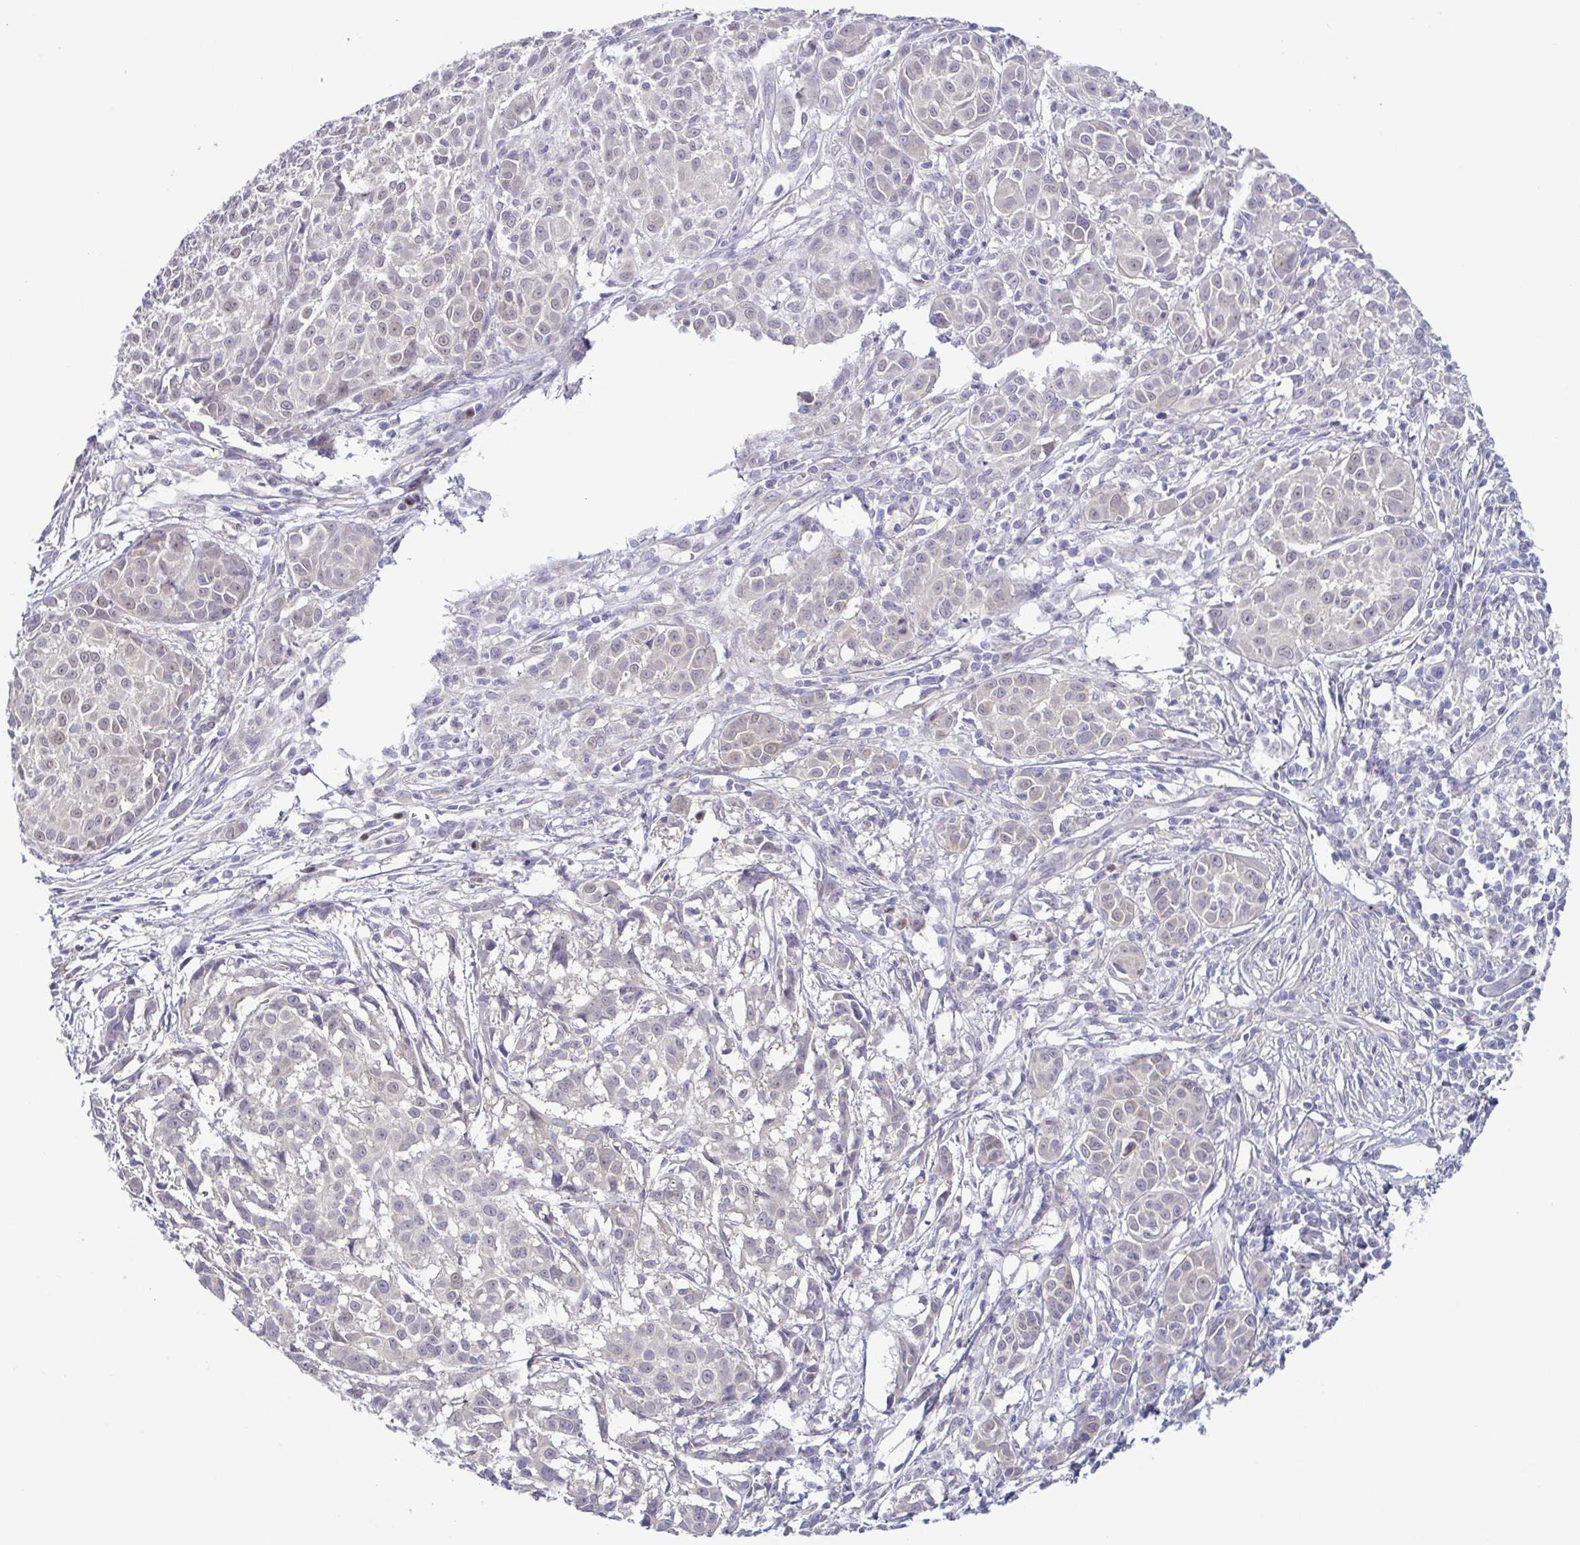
{"staining": {"intensity": "negative", "quantity": "none", "location": "none"}, "tissue": "melanoma", "cell_type": "Tumor cells", "image_type": "cancer", "snomed": [{"axis": "morphology", "description": "Malignant melanoma, NOS"}, {"axis": "topography", "description": "Skin"}], "caption": "This micrograph is of melanoma stained with immunohistochemistry to label a protein in brown with the nuclei are counter-stained blue. There is no staining in tumor cells.", "gene": "UBE2Q1", "patient": {"sex": "male", "age": 48}}